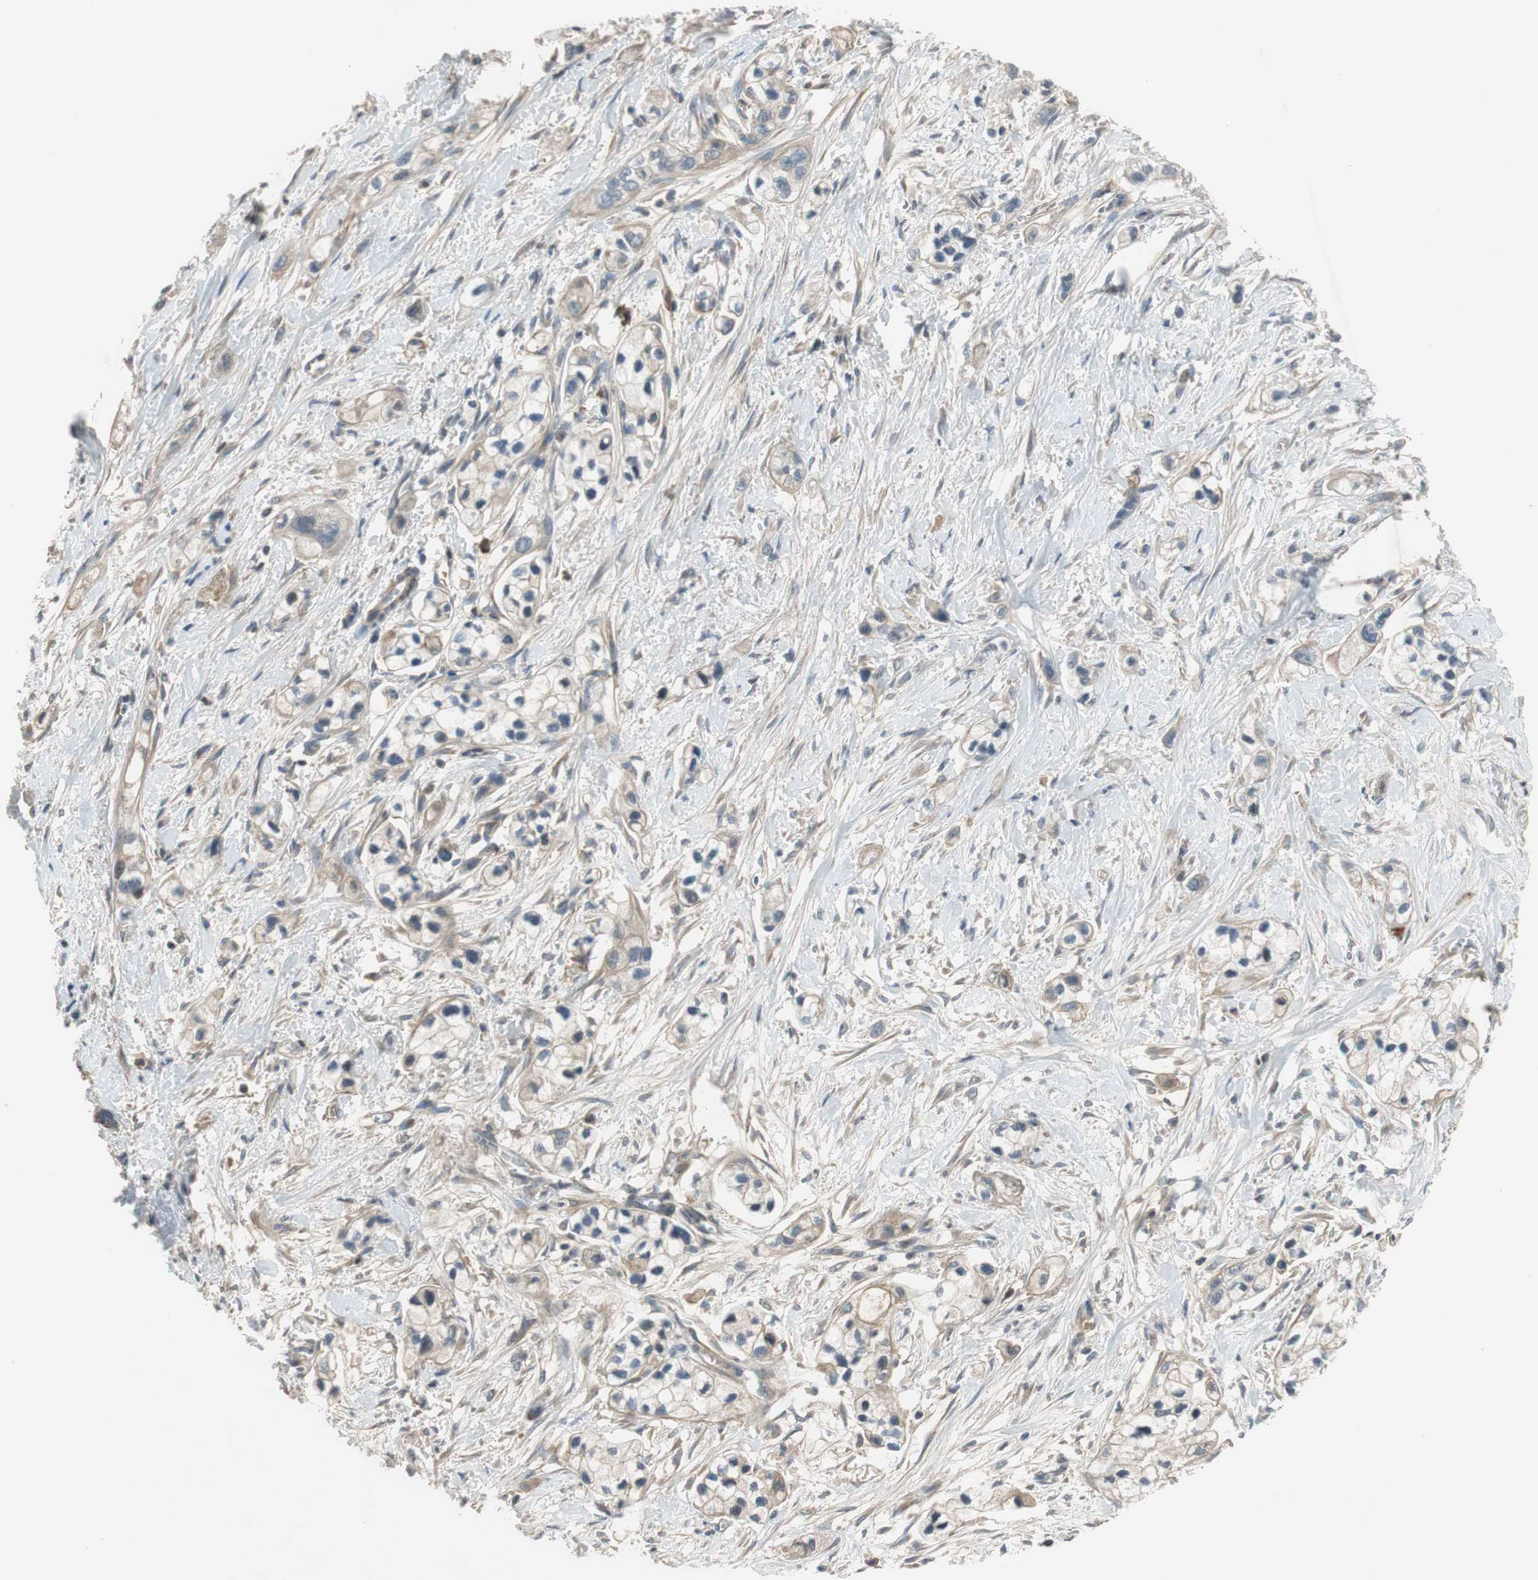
{"staining": {"intensity": "weak", "quantity": "25%-75%", "location": "cytoplasmic/membranous"}, "tissue": "pancreatic cancer", "cell_type": "Tumor cells", "image_type": "cancer", "snomed": [{"axis": "morphology", "description": "Adenocarcinoma, NOS"}, {"axis": "topography", "description": "Pancreas"}], "caption": "Immunohistochemical staining of human adenocarcinoma (pancreatic) demonstrates weak cytoplasmic/membranous protein staining in approximately 25%-75% of tumor cells.", "gene": "C4A", "patient": {"sex": "male", "age": 74}}